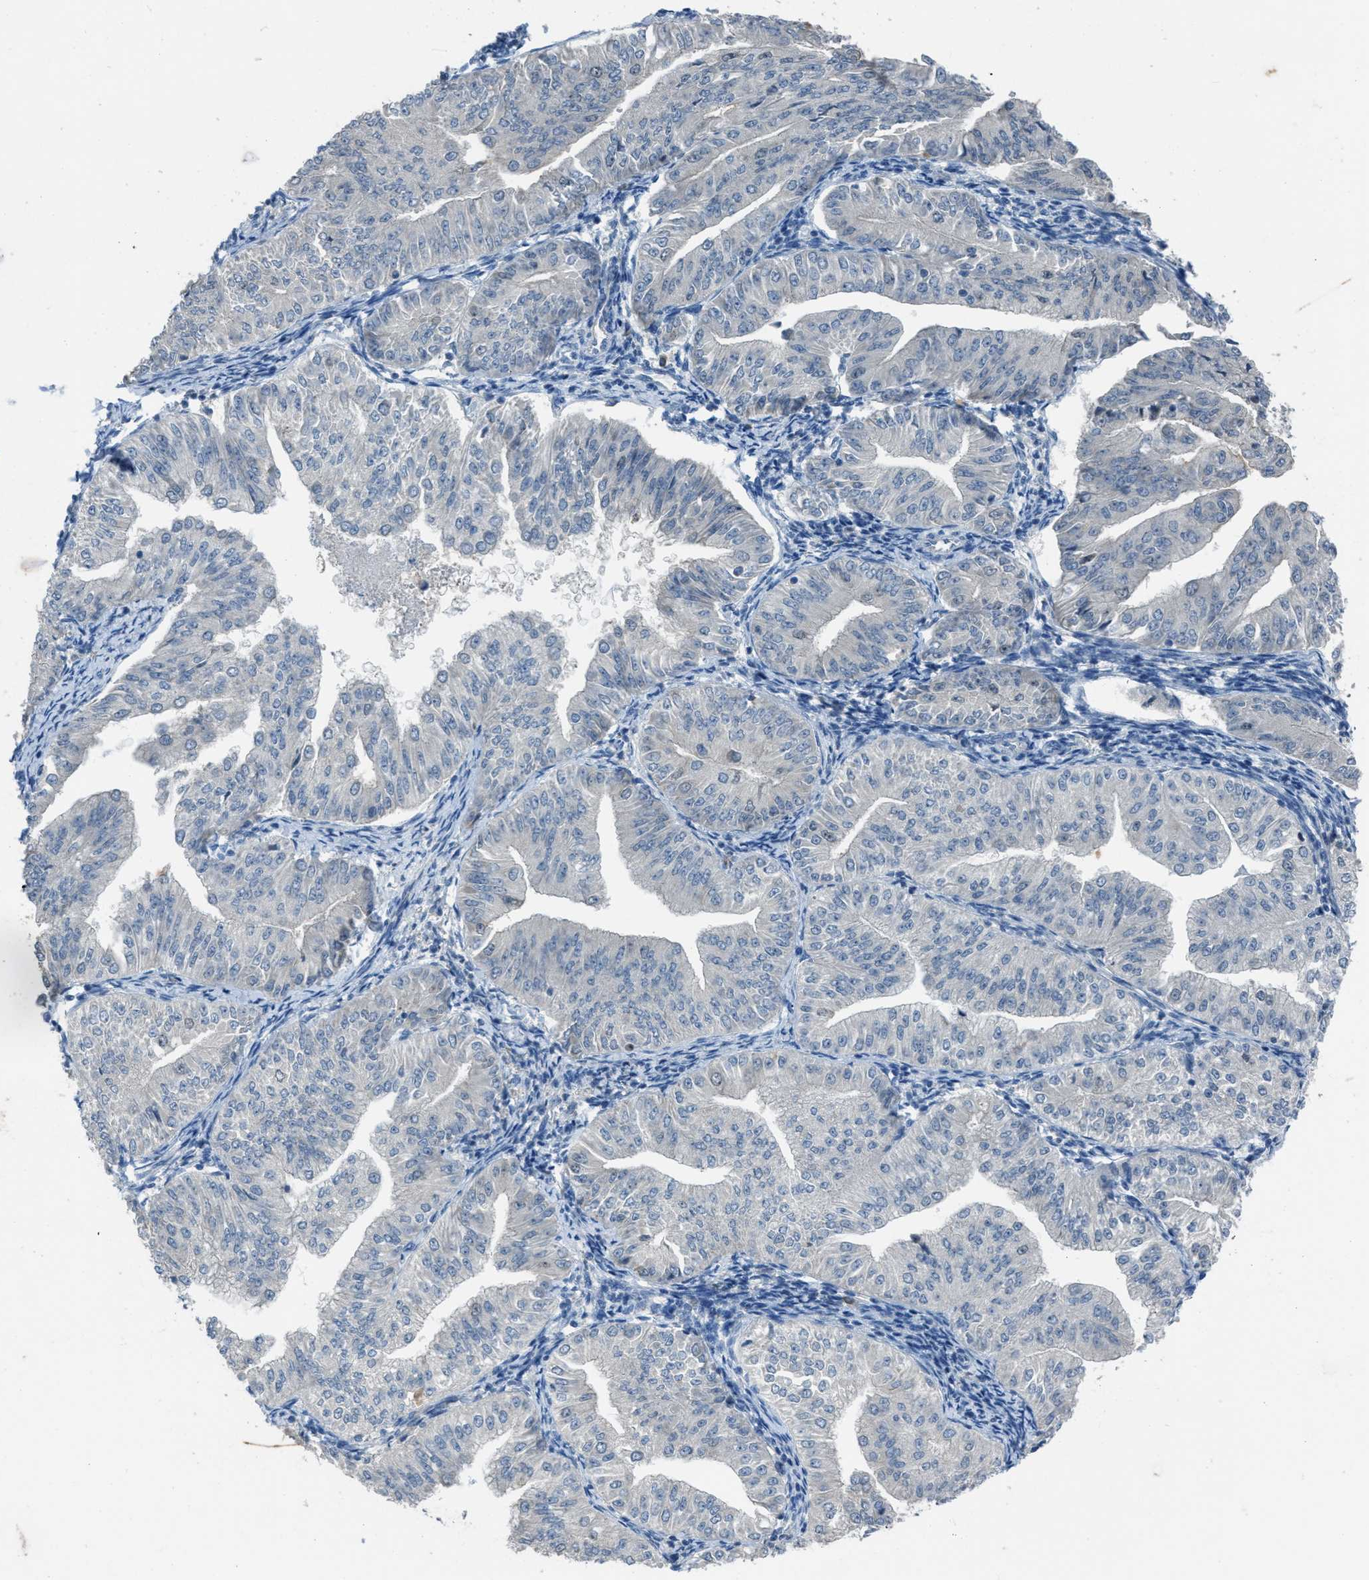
{"staining": {"intensity": "negative", "quantity": "none", "location": "none"}, "tissue": "endometrial cancer", "cell_type": "Tumor cells", "image_type": "cancer", "snomed": [{"axis": "morphology", "description": "Normal tissue, NOS"}, {"axis": "morphology", "description": "Adenocarcinoma, NOS"}, {"axis": "topography", "description": "Endometrium"}], "caption": "There is no significant expression in tumor cells of endometrial adenocarcinoma.", "gene": "MIS18A", "patient": {"sex": "female", "age": 53}}